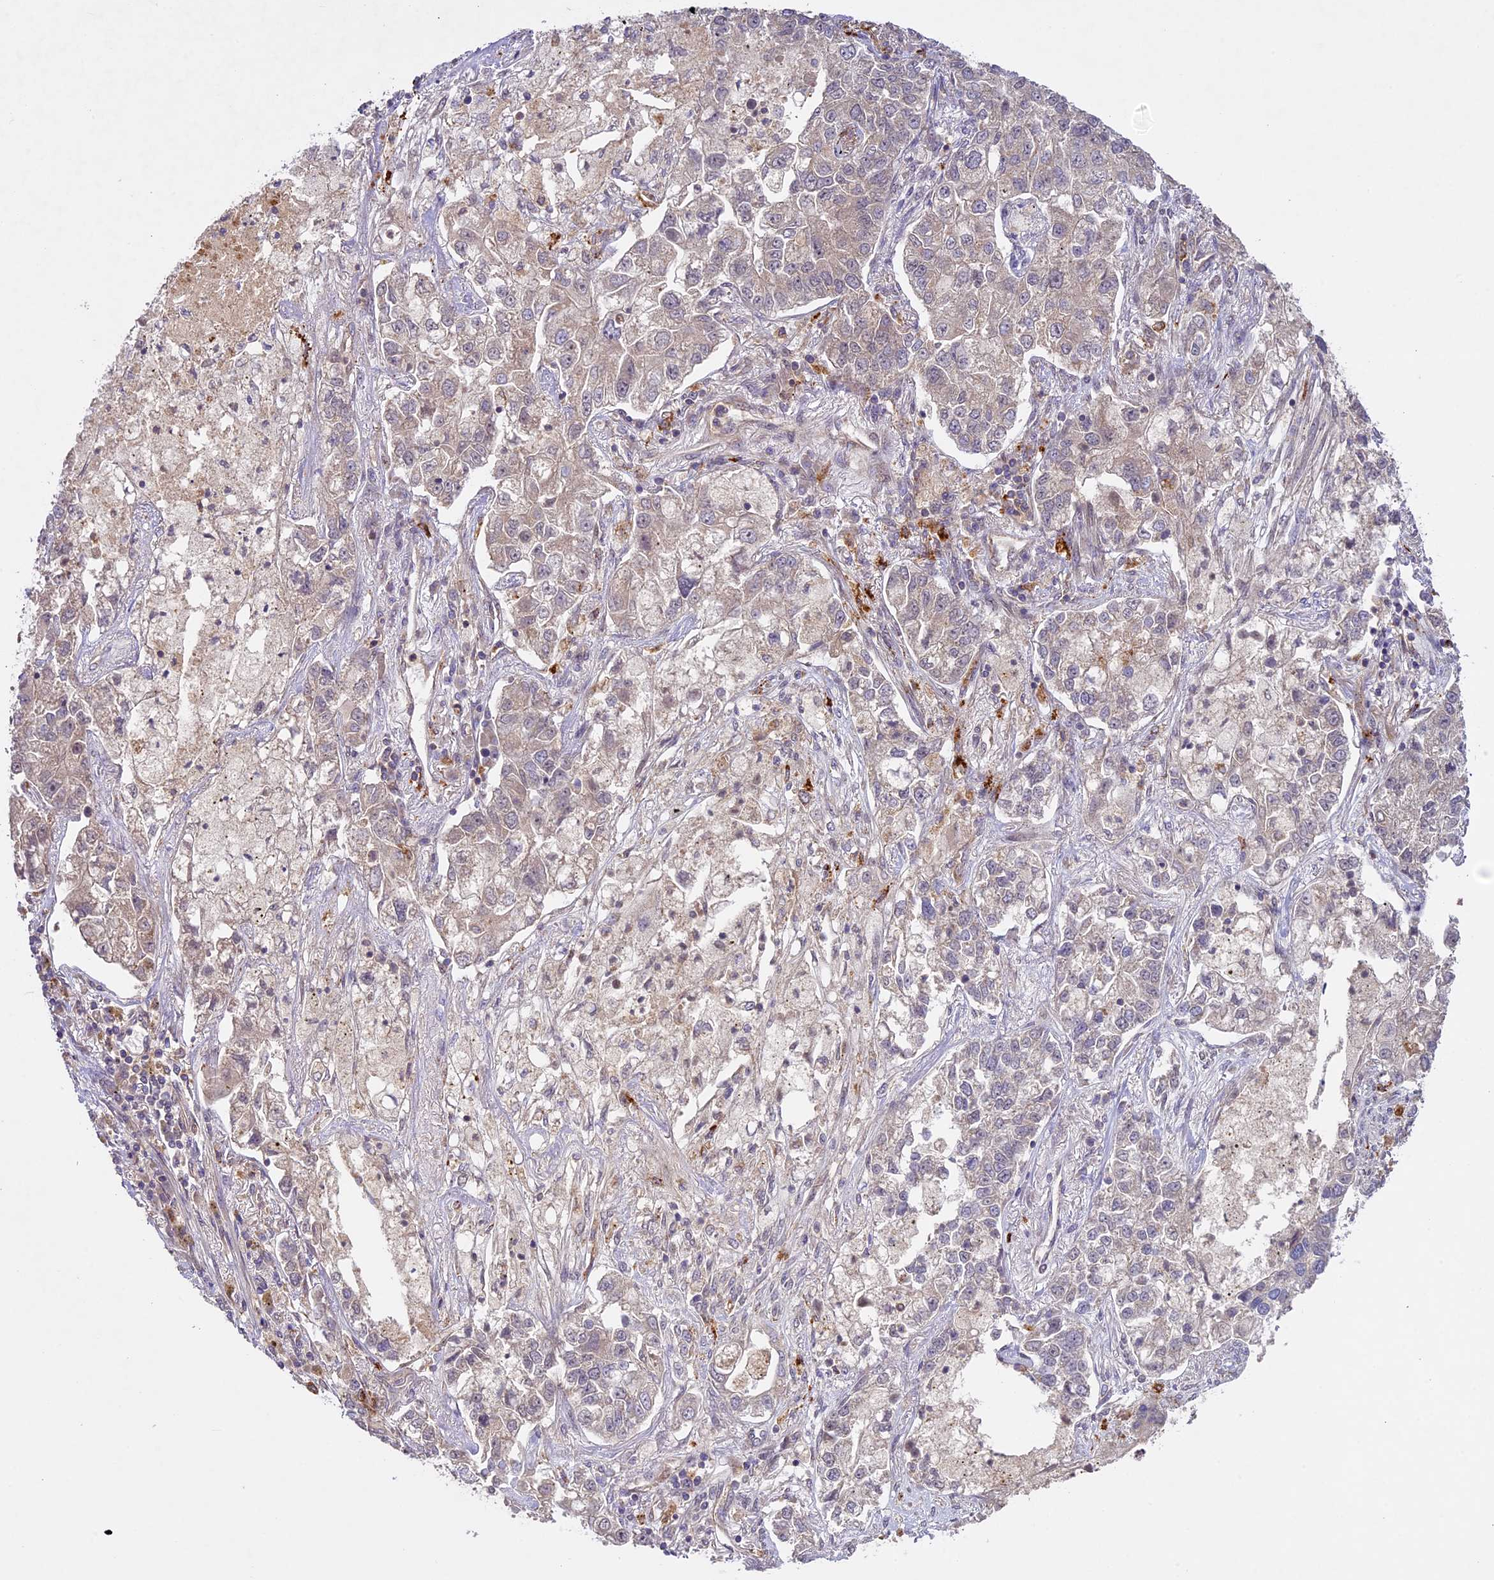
{"staining": {"intensity": "negative", "quantity": "none", "location": "none"}, "tissue": "lung cancer", "cell_type": "Tumor cells", "image_type": "cancer", "snomed": [{"axis": "morphology", "description": "Adenocarcinoma, NOS"}, {"axis": "topography", "description": "Lung"}], "caption": "A photomicrograph of lung cancer (adenocarcinoma) stained for a protein demonstrates no brown staining in tumor cells.", "gene": "DGKH", "patient": {"sex": "male", "age": 49}}